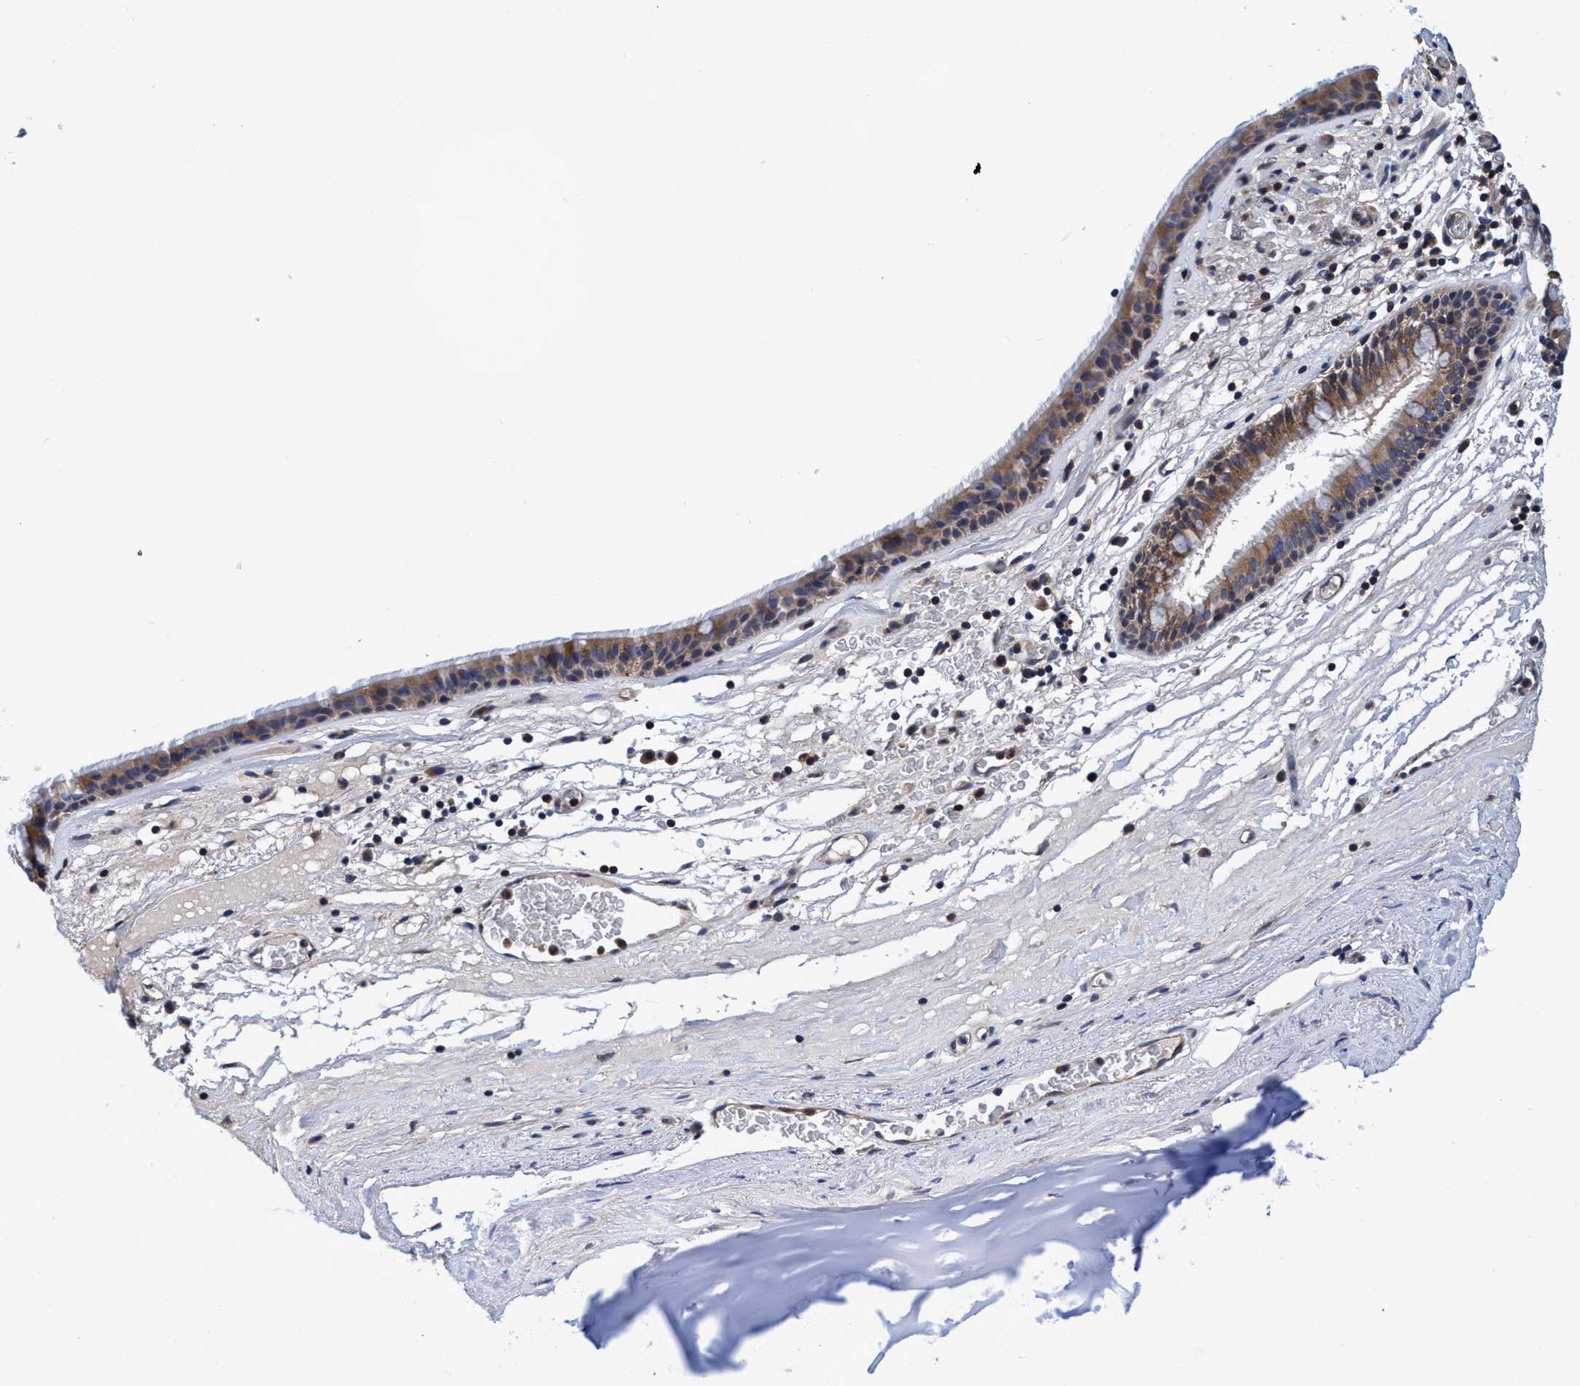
{"staining": {"intensity": "moderate", "quantity": ">75%", "location": "cytoplasmic/membranous"}, "tissue": "bronchus", "cell_type": "Respiratory epithelial cells", "image_type": "normal", "snomed": [{"axis": "morphology", "description": "Normal tissue, NOS"}, {"axis": "topography", "description": "Cartilage tissue"}], "caption": "Protein expression analysis of normal bronchus displays moderate cytoplasmic/membranous expression in approximately >75% of respiratory epithelial cells. (Brightfield microscopy of DAB IHC at high magnification).", "gene": "CALCOCO2", "patient": {"sex": "female", "age": 63}}